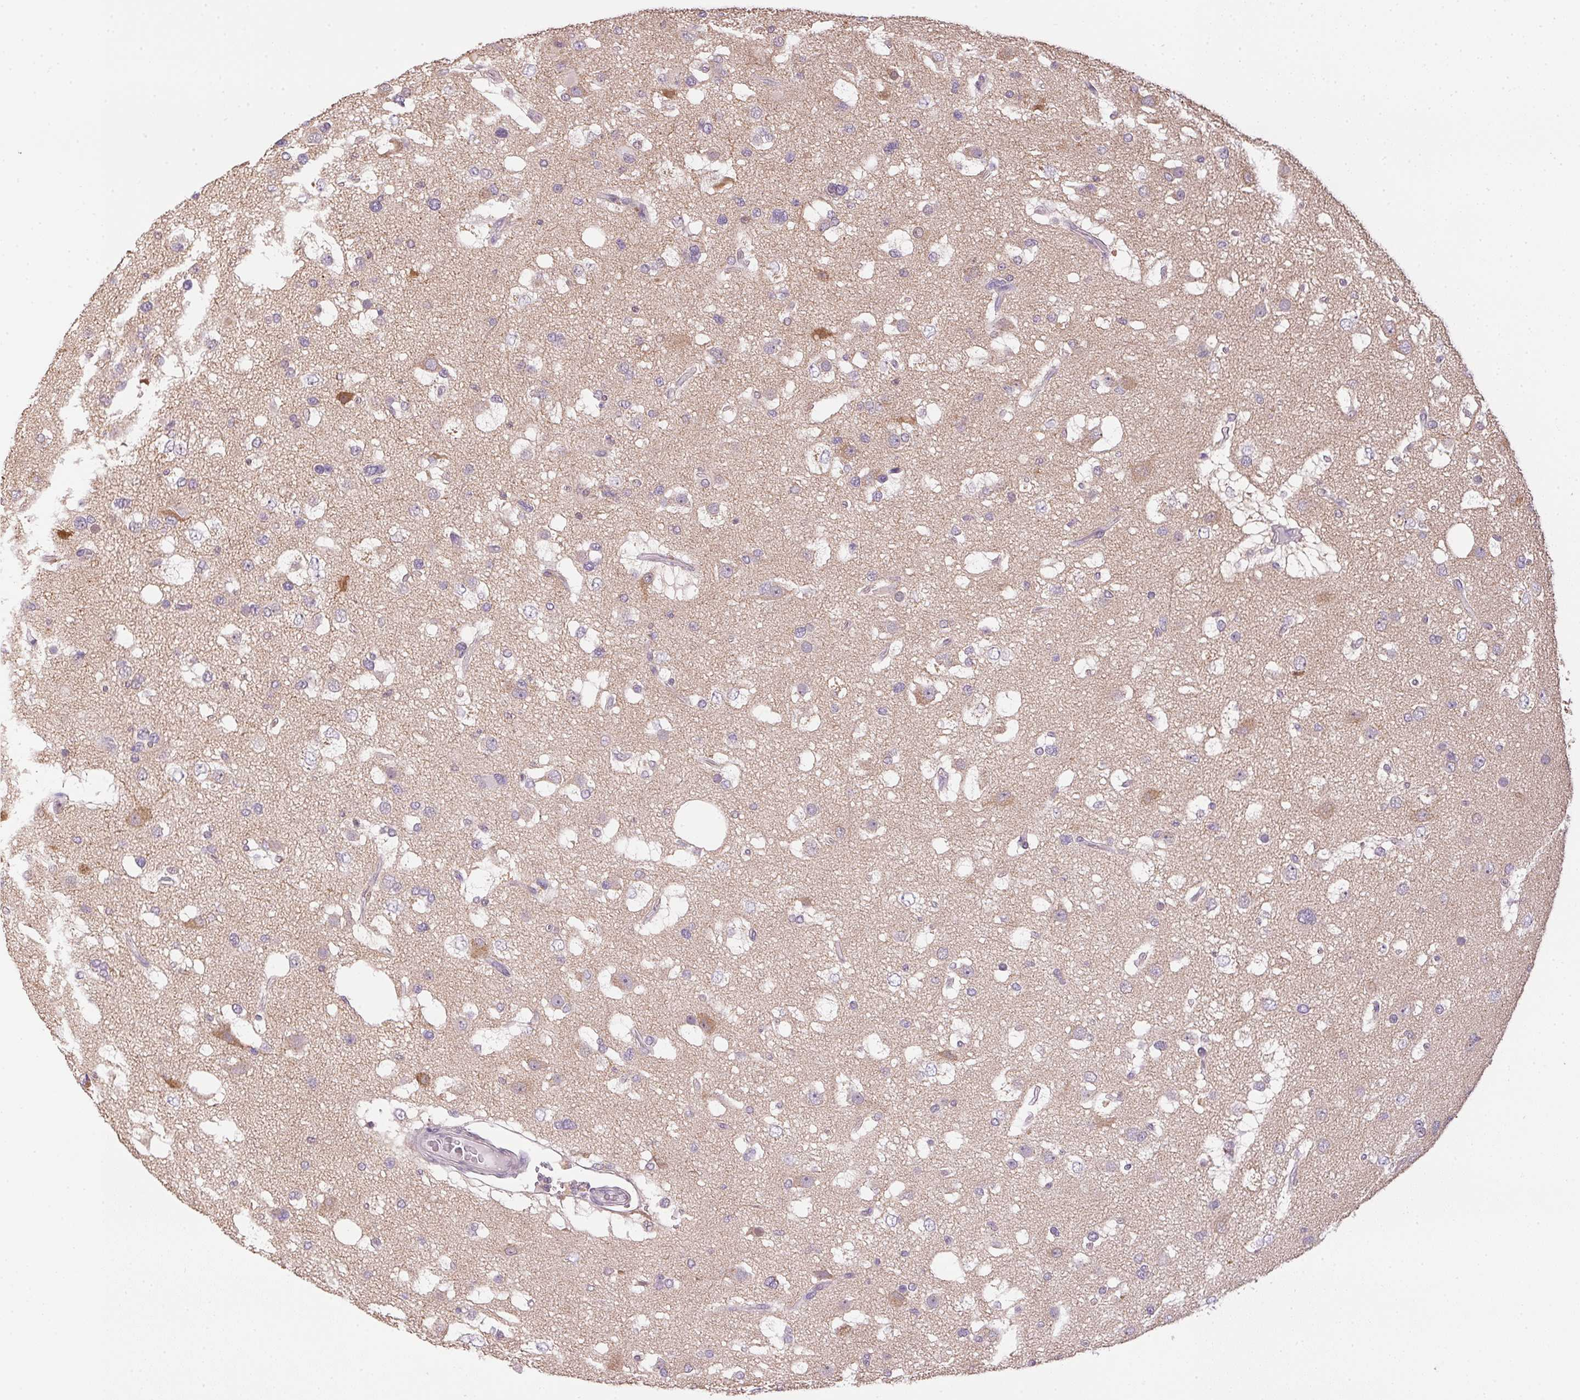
{"staining": {"intensity": "negative", "quantity": "none", "location": "none"}, "tissue": "glioma", "cell_type": "Tumor cells", "image_type": "cancer", "snomed": [{"axis": "morphology", "description": "Glioma, malignant, High grade"}, {"axis": "topography", "description": "Brain"}], "caption": "There is no significant expression in tumor cells of malignant glioma (high-grade).", "gene": "SC5D", "patient": {"sex": "male", "age": 53}}